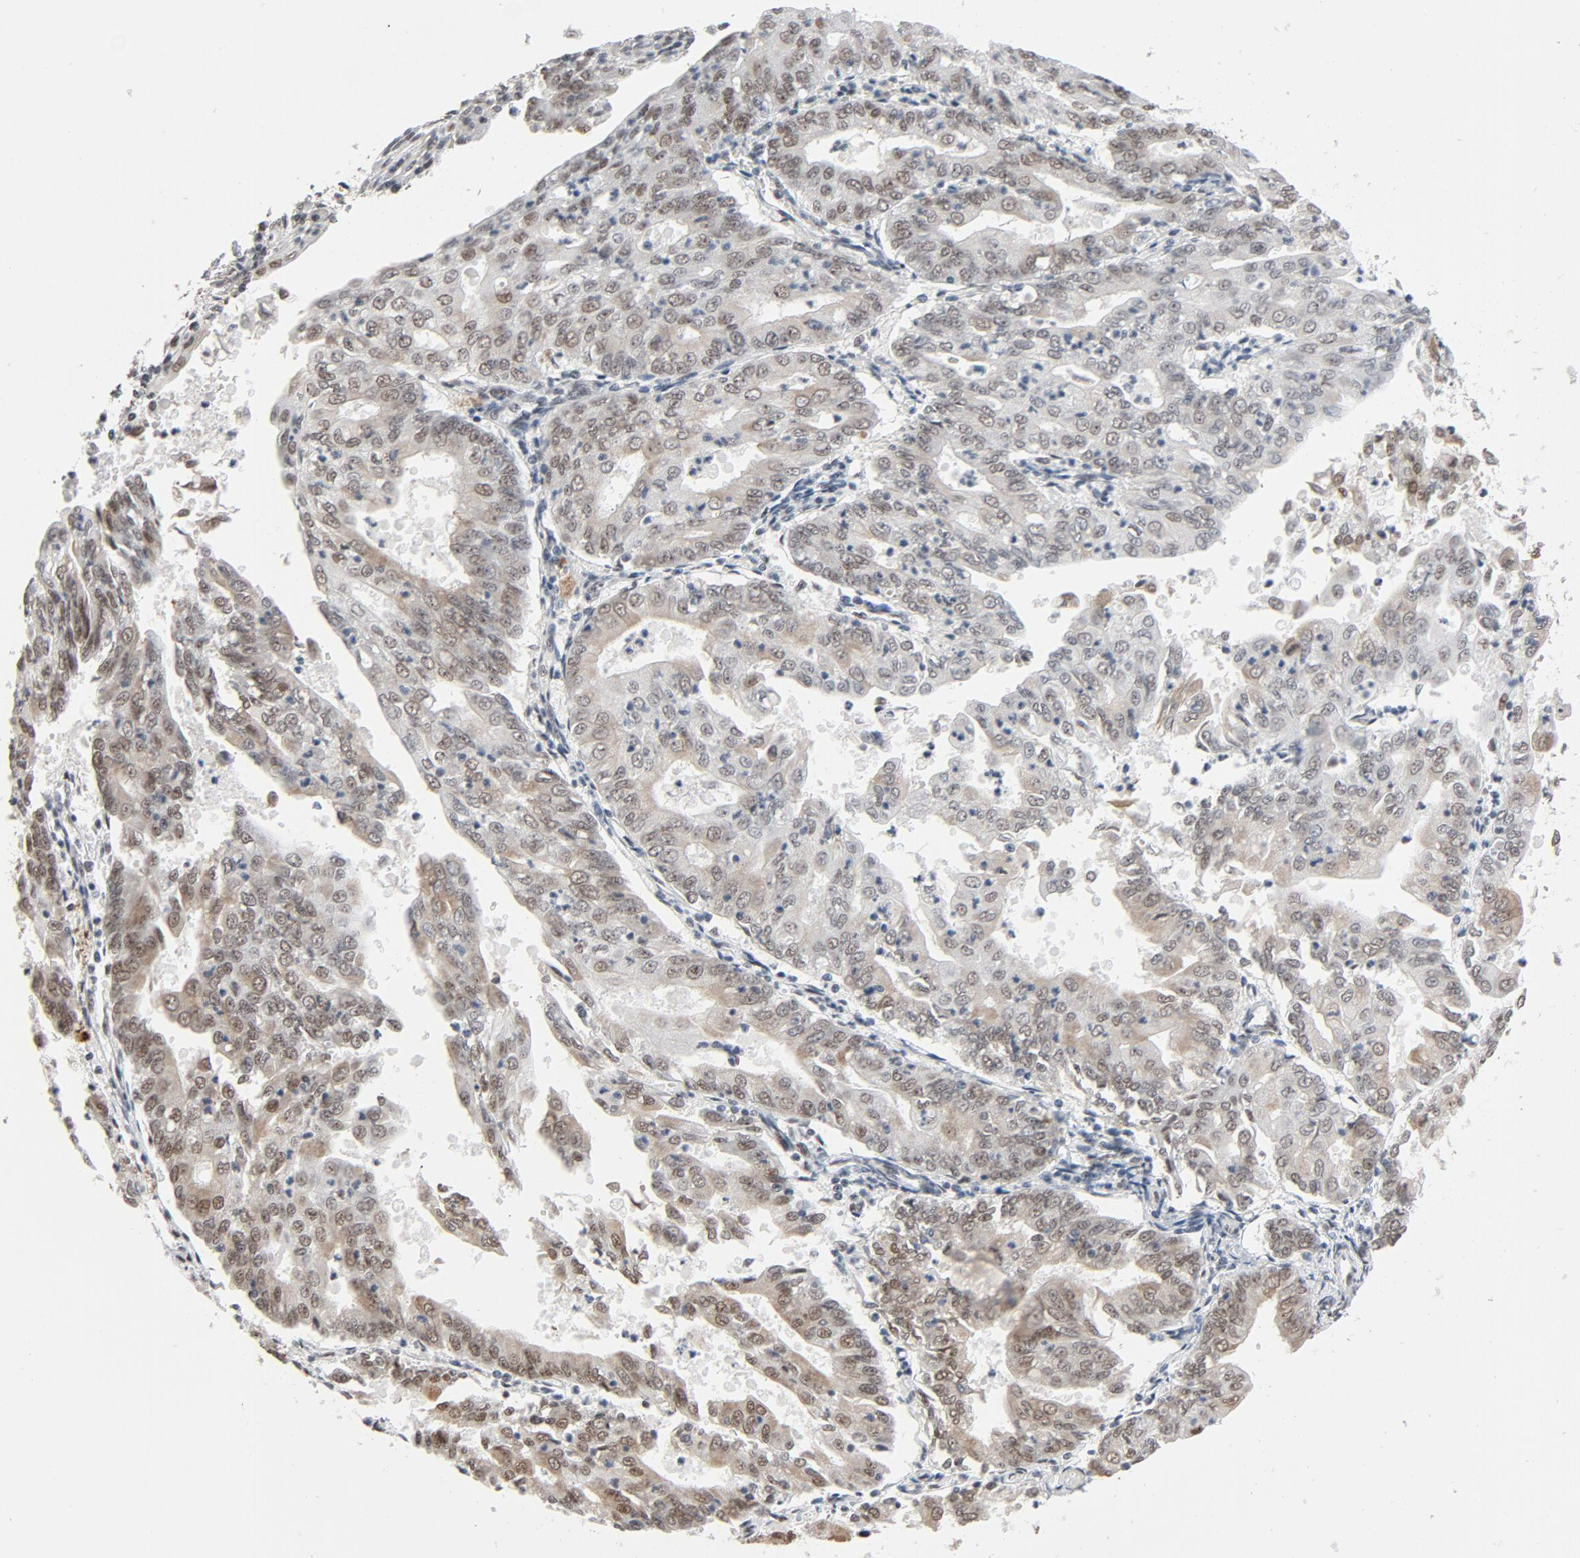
{"staining": {"intensity": "moderate", "quantity": ">75%", "location": "cytoplasmic/membranous,nuclear"}, "tissue": "endometrial cancer", "cell_type": "Tumor cells", "image_type": "cancer", "snomed": [{"axis": "morphology", "description": "Adenocarcinoma, NOS"}, {"axis": "topography", "description": "Endometrium"}], "caption": "Immunohistochemical staining of endometrial cancer (adenocarcinoma) demonstrates moderate cytoplasmic/membranous and nuclear protein positivity in about >75% of tumor cells.", "gene": "MRE11", "patient": {"sex": "female", "age": 79}}